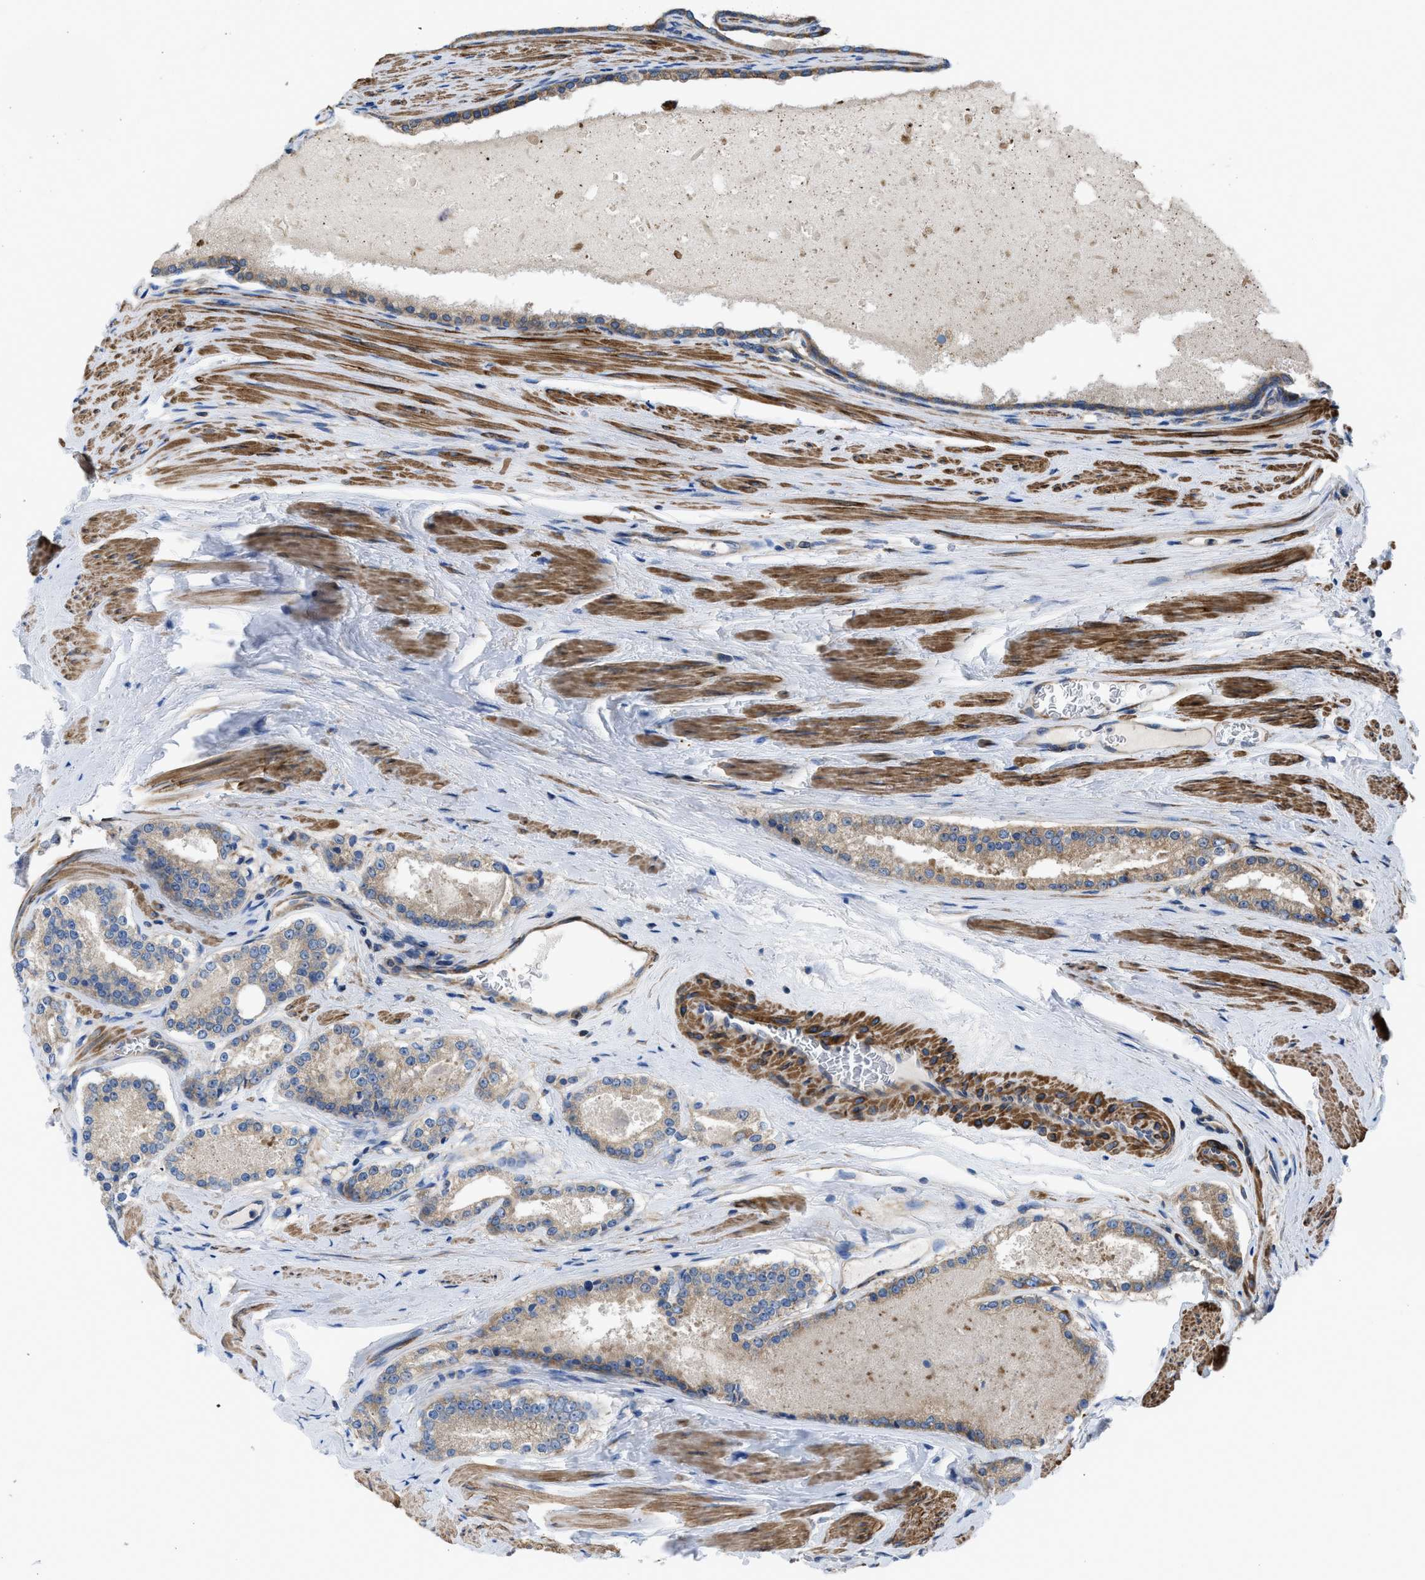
{"staining": {"intensity": "weak", "quantity": ">75%", "location": "cytoplasmic/membranous"}, "tissue": "prostate cancer", "cell_type": "Tumor cells", "image_type": "cancer", "snomed": [{"axis": "morphology", "description": "Adenocarcinoma, Low grade"}, {"axis": "topography", "description": "Prostate"}], "caption": "IHC image of prostate low-grade adenocarcinoma stained for a protein (brown), which reveals low levels of weak cytoplasmic/membranous expression in about >75% of tumor cells.", "gene": "CHKB", "patient": {"sex": "male", "age": 70}}